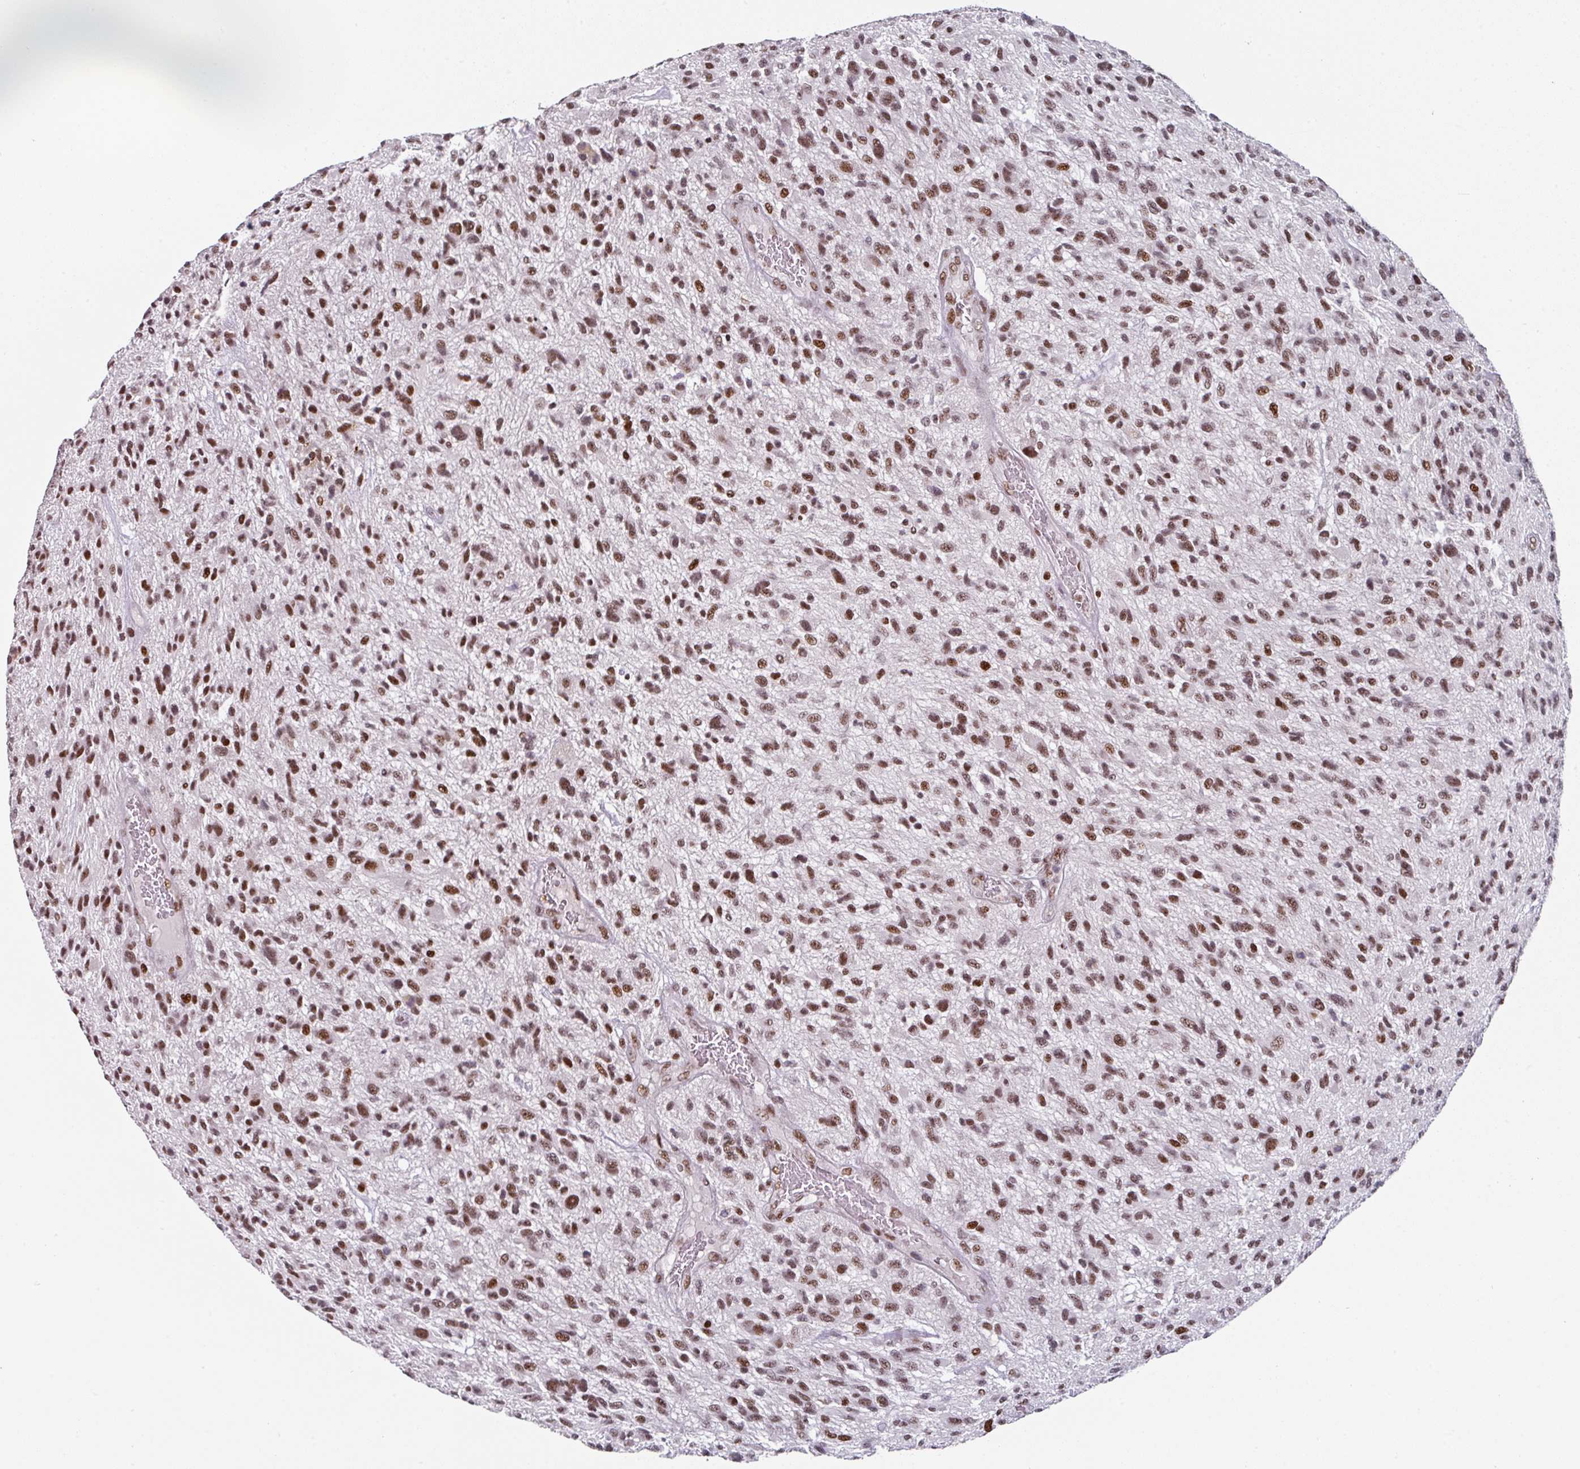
{"staining": {"intensity": "moderate", "quantity": ">75%", "location": "nuclear"}, "tissue": "glioma", "cell_type": "Tumor cells", "image_type": "cancer", "snomed": [{"axis": "morphology", "description": "Glioma, malignant, High grade"}, {"axis": "topography", "description": "Brain"}], "caption": "Glioma stained with a brown dye displays moderate nuclear positive expression in approximately >75% of tumor cells.", "gene": "RAD50", "patient": {"sex": "male", "age": 47}}